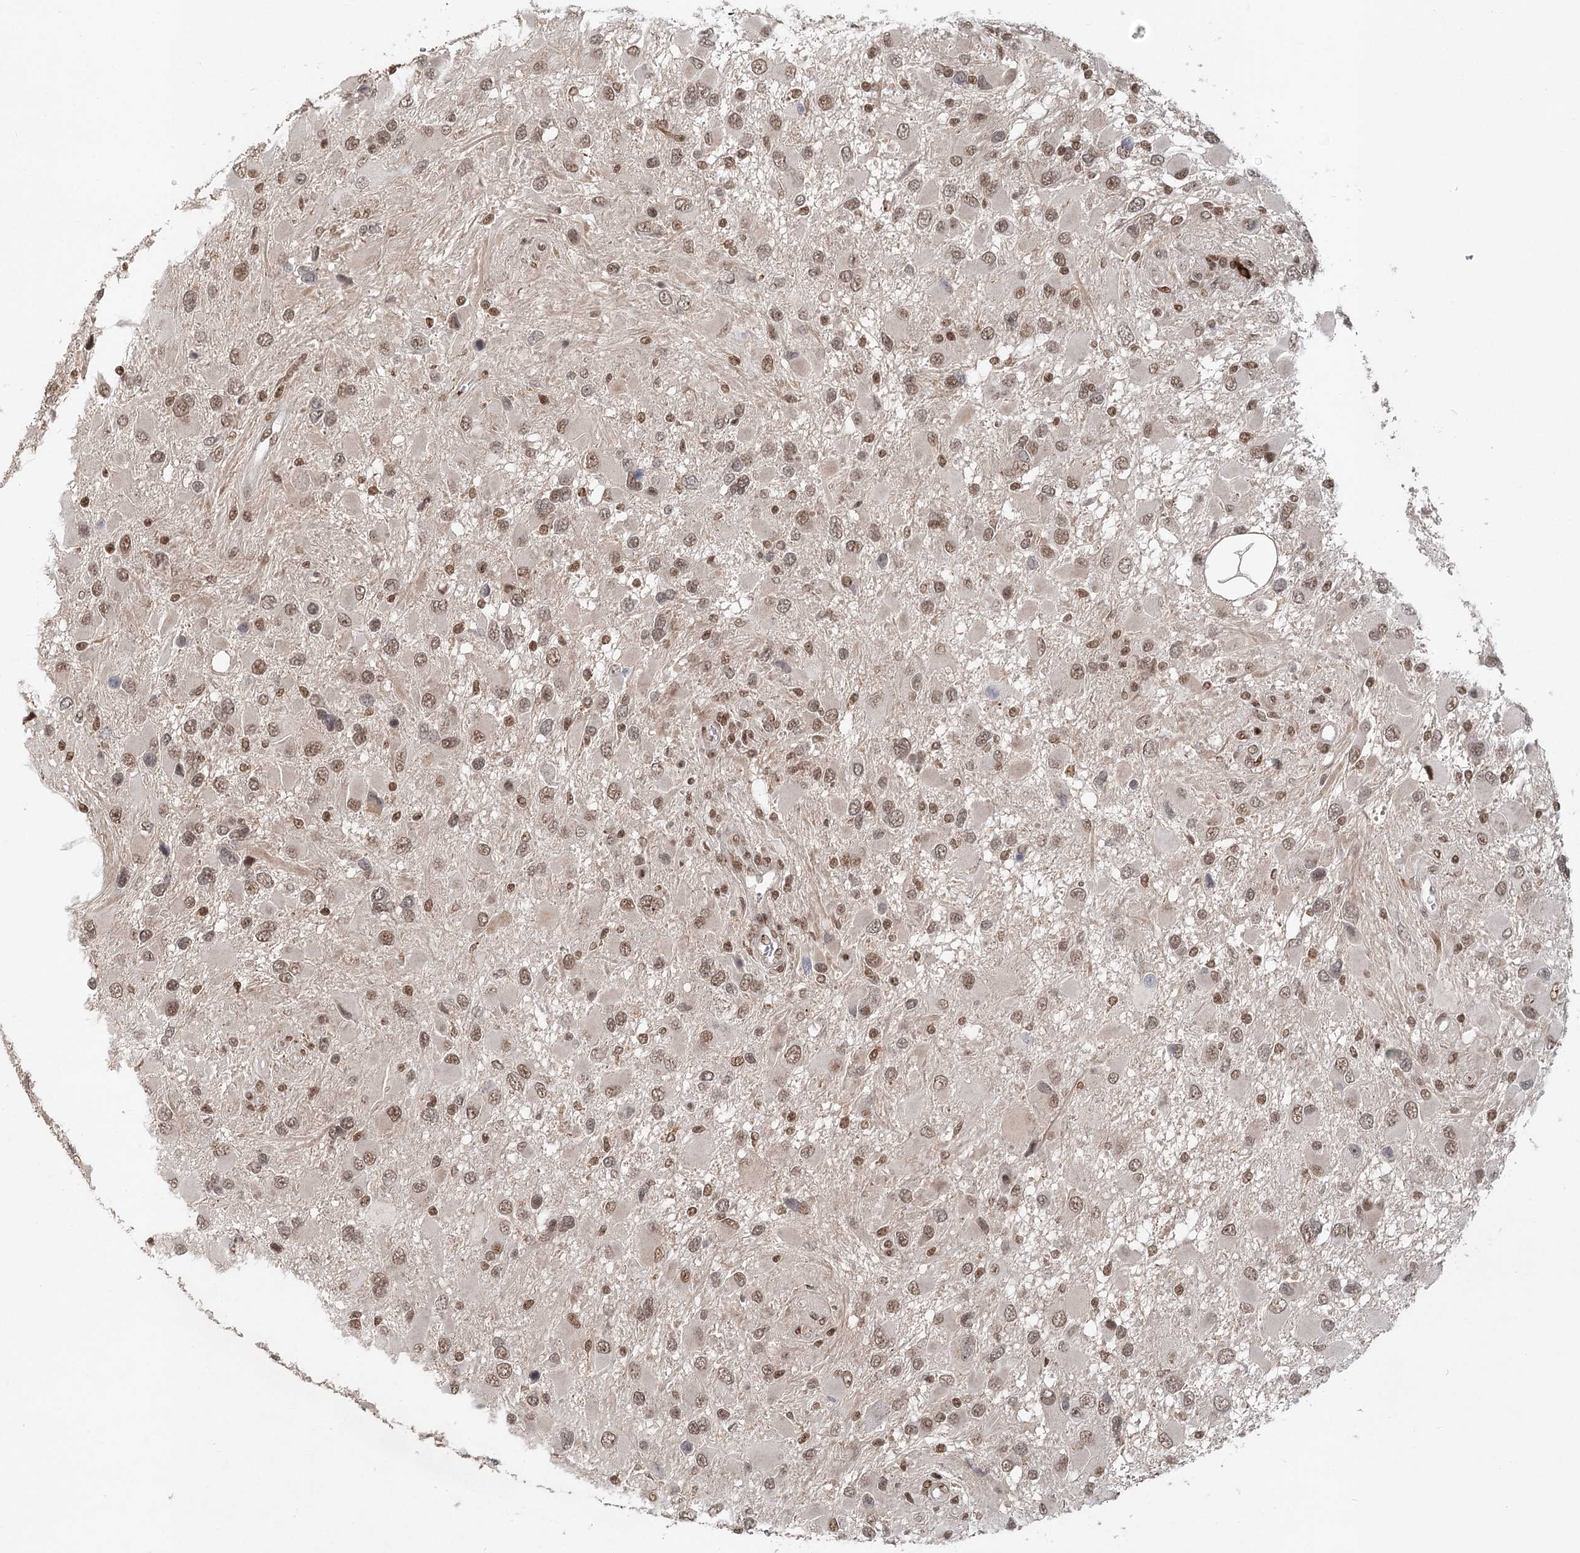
{"staining": {"intensity": "moderate", "quantity": ">75%", "location": "nuclear"}, "tissue": "glioma", "cell_type": "Tumor cells", "image_type": "cancer", "snomed": [{"axis": "morphology", "description": "Glioma, malignant, High grade"}, {"axis": "topography", "description": "Brain"}], "caption": "A micrograph showing moderate nuclear expression in approximately >75% of tumor cells in glioma, as visualized by brown immunohistochemical staining.", "gene": "BNIP5", "patient": {"sex": "male", "age": 53}}